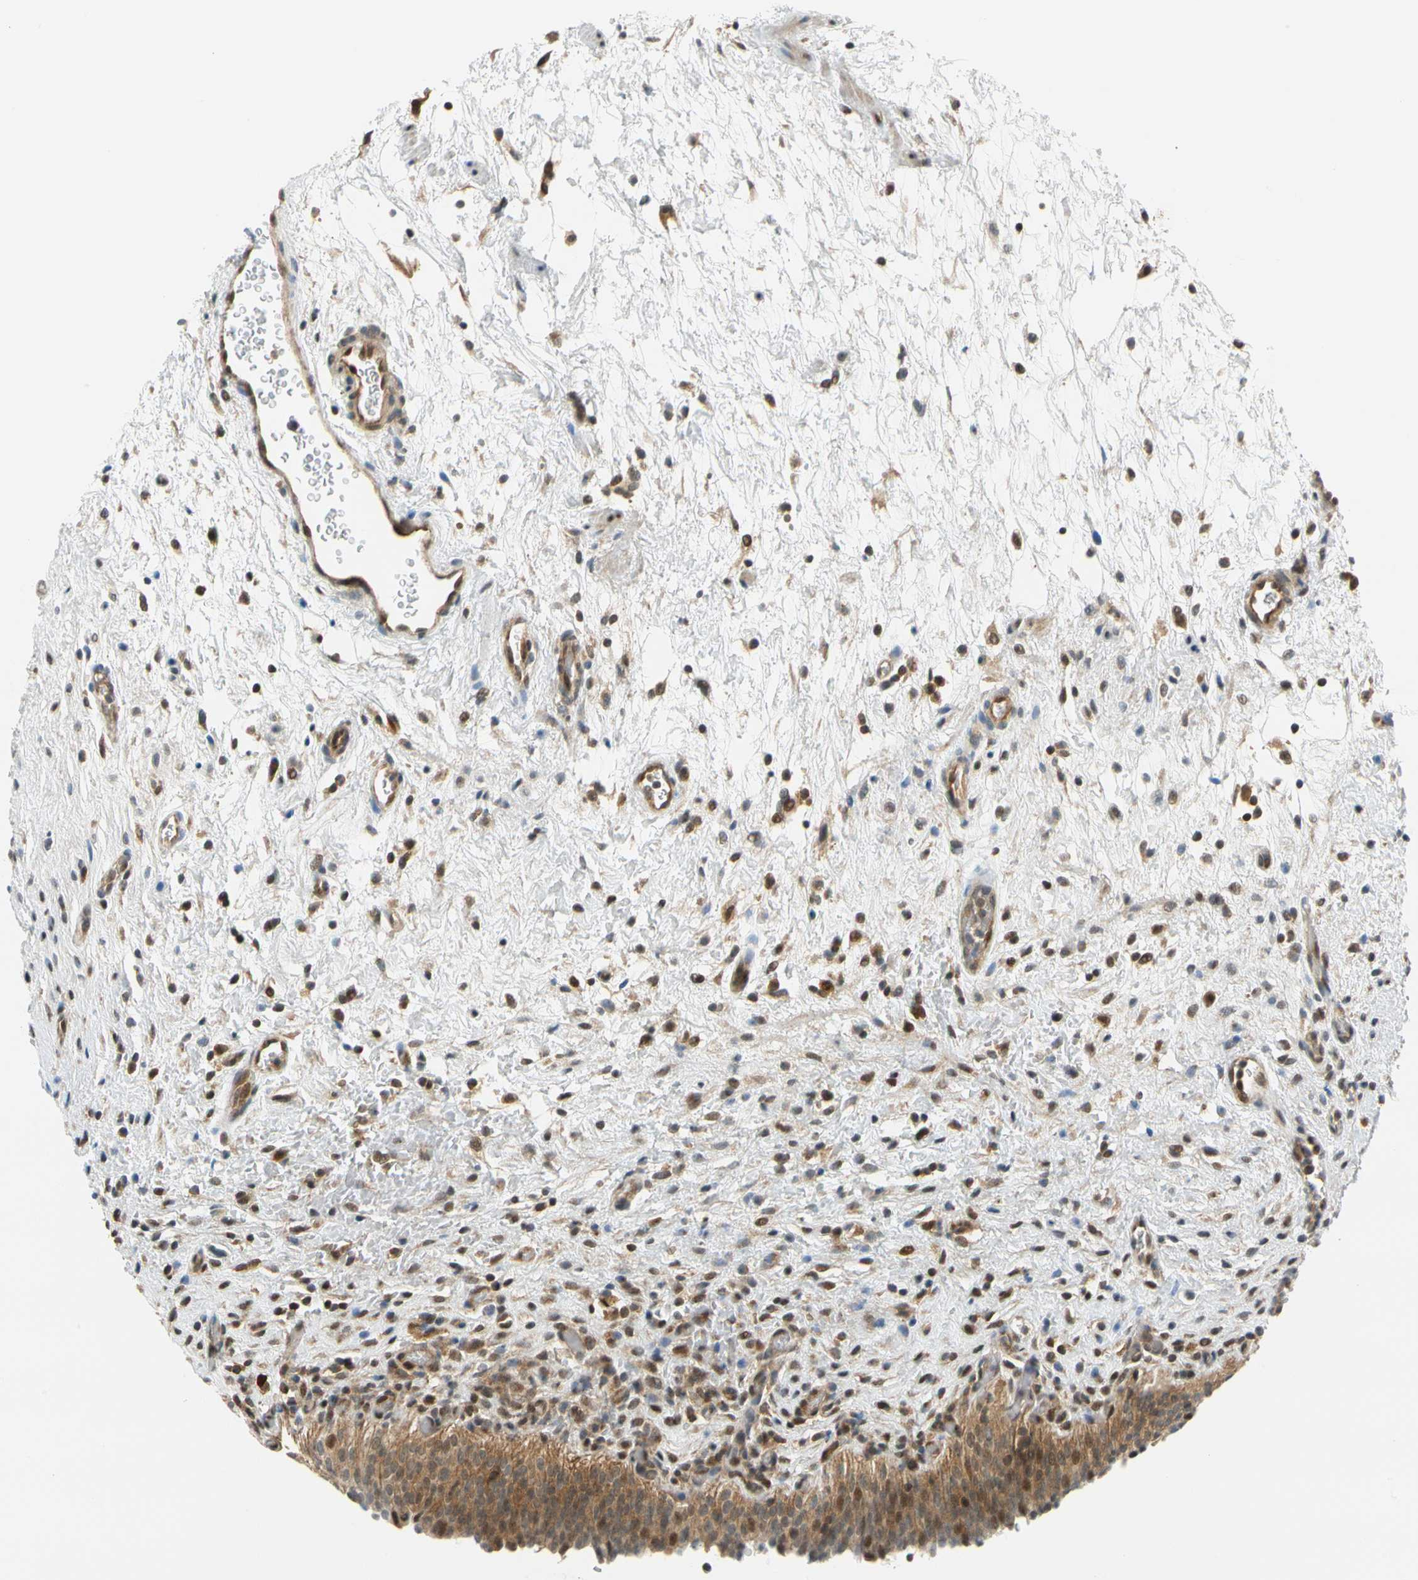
{"staining": {"intensity": "moderate", "quantity": ">75%", "location": "cytoplasmic/membranous,nuclear"}, "tissue": "urinary bladder", "cell_type": "Urothelial cells", "image_type": "normal", "snomed": [{"axis": "morphology", "description": "Normal tissue, NOS"}, {"axis": "topography", "description": "Urinary bladder"}], "caption": "DAB (3,3'-diaminobenzidine) immunohistochemical staining of normal human urinary bladder demonstrates moderate cytoplasmic/membranous,nuclear protein positivity in about >75% of urothelial cells. (Brightfield microscopy of DAB IHC at high magnification).", "gene": "MAPK9", "patient": {"sex": "male", "age": 51}}